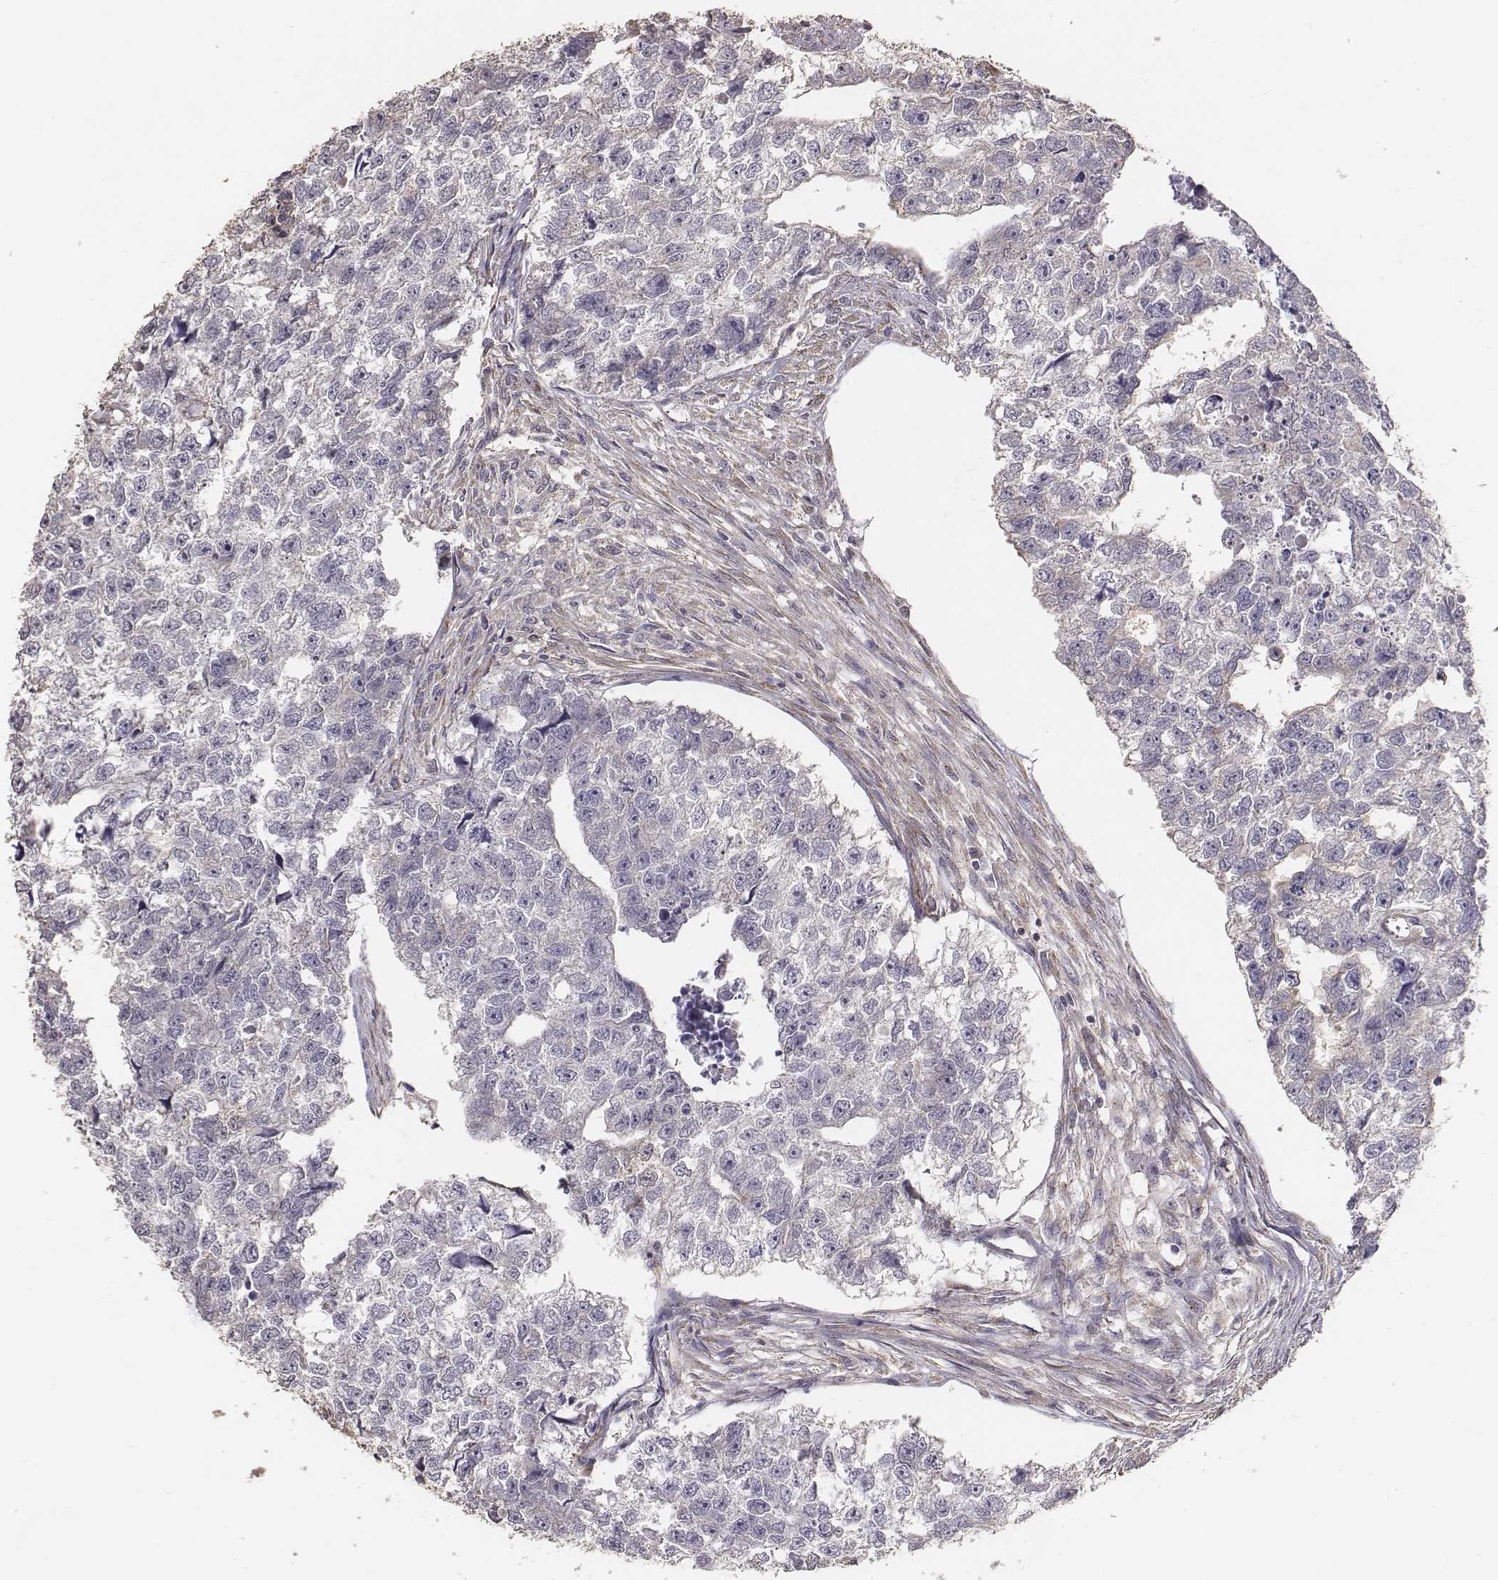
{"staining": {"intensity": "negative", "quantity": "none", "location": "none"}, "tissue": "testis cancer", "cell_type": "Tumor cells", "image_type": "cancer", "snomed": [{"axis": "morphology", "description": "Carcinoma, Embryonal, NOS"}, {"axis": "morphology", "description": "Teratoma, malignant, NOS"}, {"axis": "topography", "description": "Testis"}], "caption": "High power microscopy micrograph of an IHC histopathology image of teratoma (malignant) (testis), revealing no significant expression in tumor cells.", "gene": "AP1B1", "patient": {"sex": "male", "age": 44}}